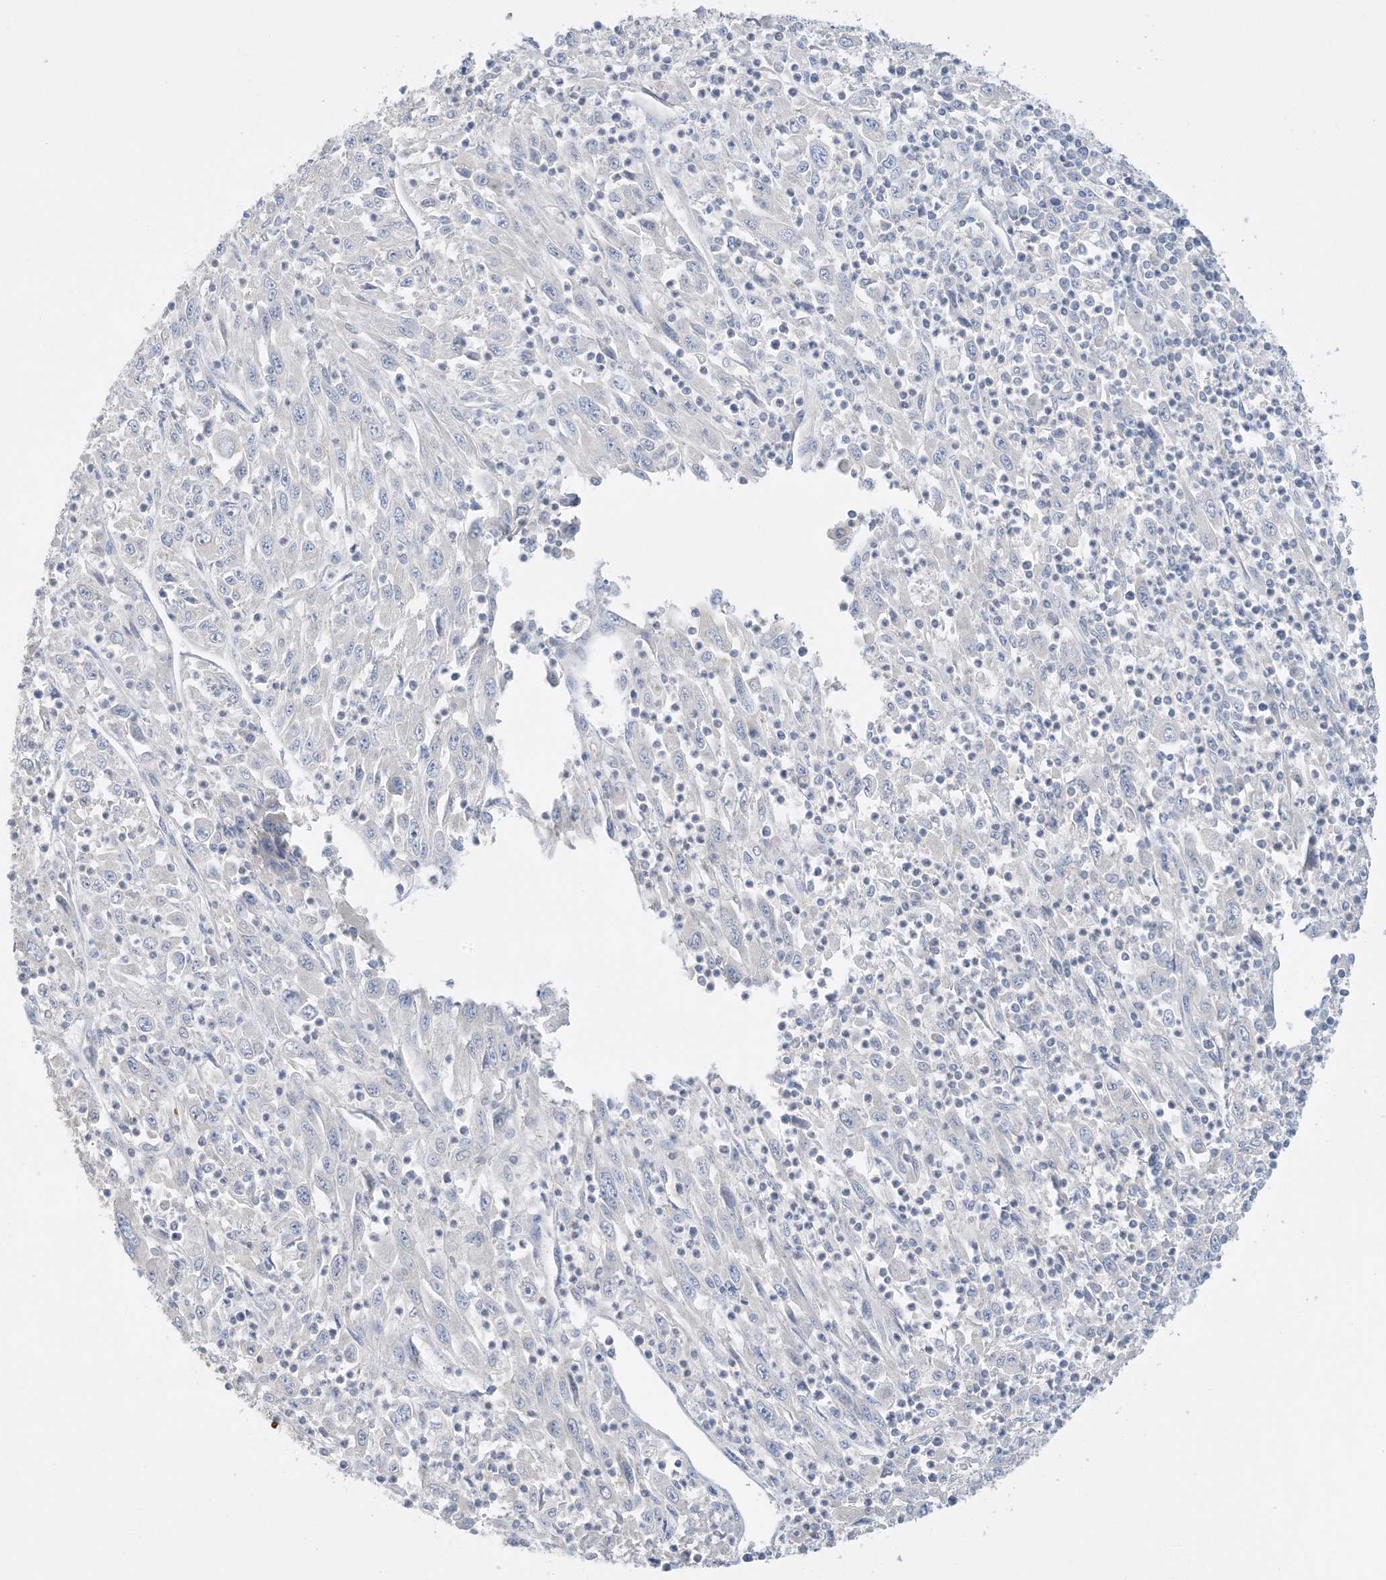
{"staining": {"intensity": "negative", "quantity": "none", "location": "none"}, "tissue": "melanoma", "cell_type": "Tumor cells", "image_type": "cancer", "snomed": [{"axis": "morphology", "description": "Malignant melanoma, Metastatic site"}, {"axis": "topography", "description": "Skin"}], "caption": "High magnification brightfield microscopy of malignant melanoma (metastatic site) stained with DAB (brown) and counterstained with hematoxylin (blue): tumor cells show no significant positivity.", "gene": "KPRP", "patient": {"sex": "female", "age": 56}}